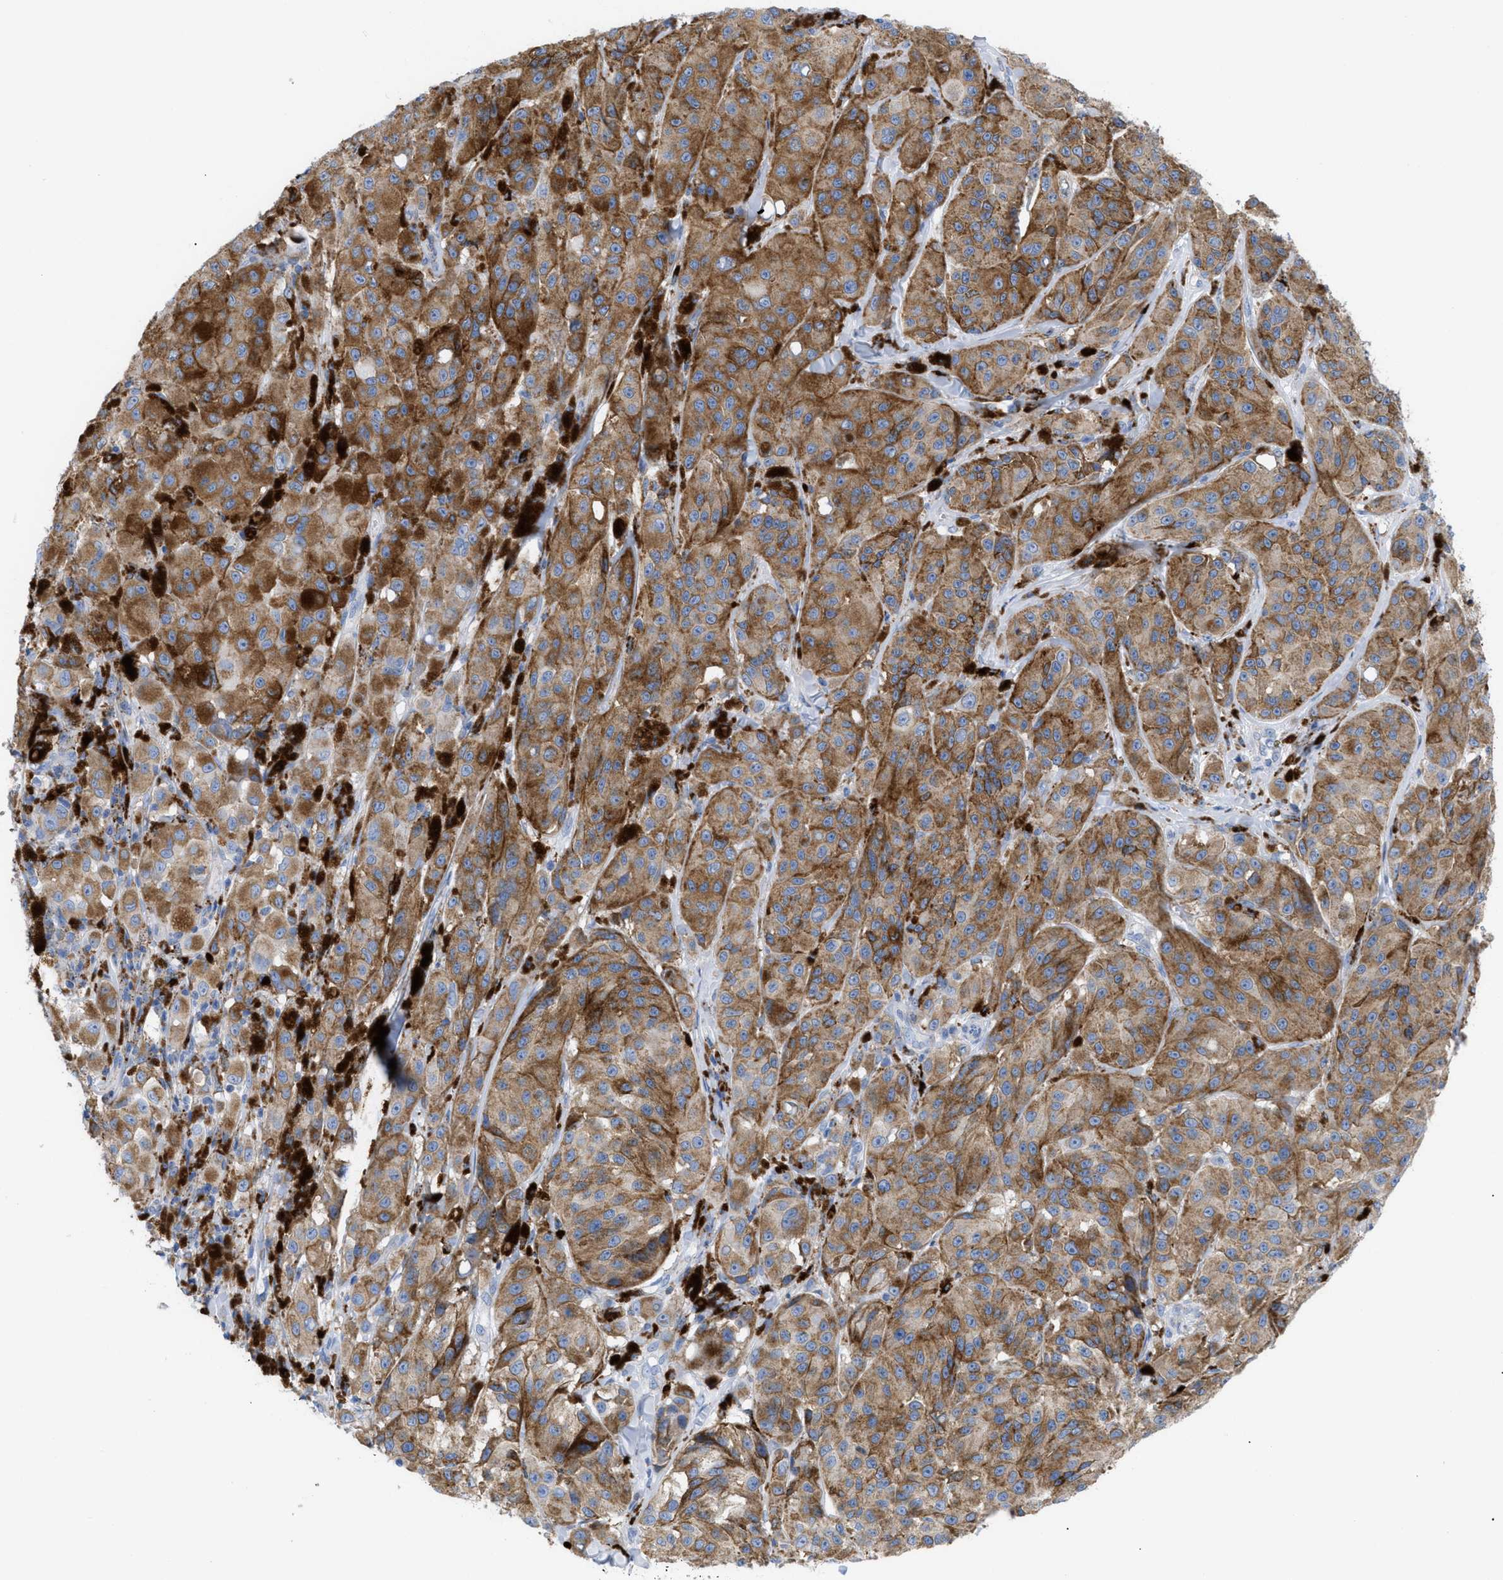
{"staining": {"intensity": "strong", "quantity": ">75%", "location": "cytoplasmic/membranous"}, "tissue": "melanoma", "cell_type": "Tumor cells", "image_type": "cancer", "snomed": [{"axis": "morphology", "description": "Malignant melanoma, NOS"}, {"axis": "topography", "description": "Skin"}], "caption": "IHC photomicrograph of malignant melanoma stained for a protein (brown), which reveals high levels of strong cytoplasmic/membranous expression in about >75% of tumor cells.", "gene": "DRAM2", "patient": {"sex": "male", "age": 84}}